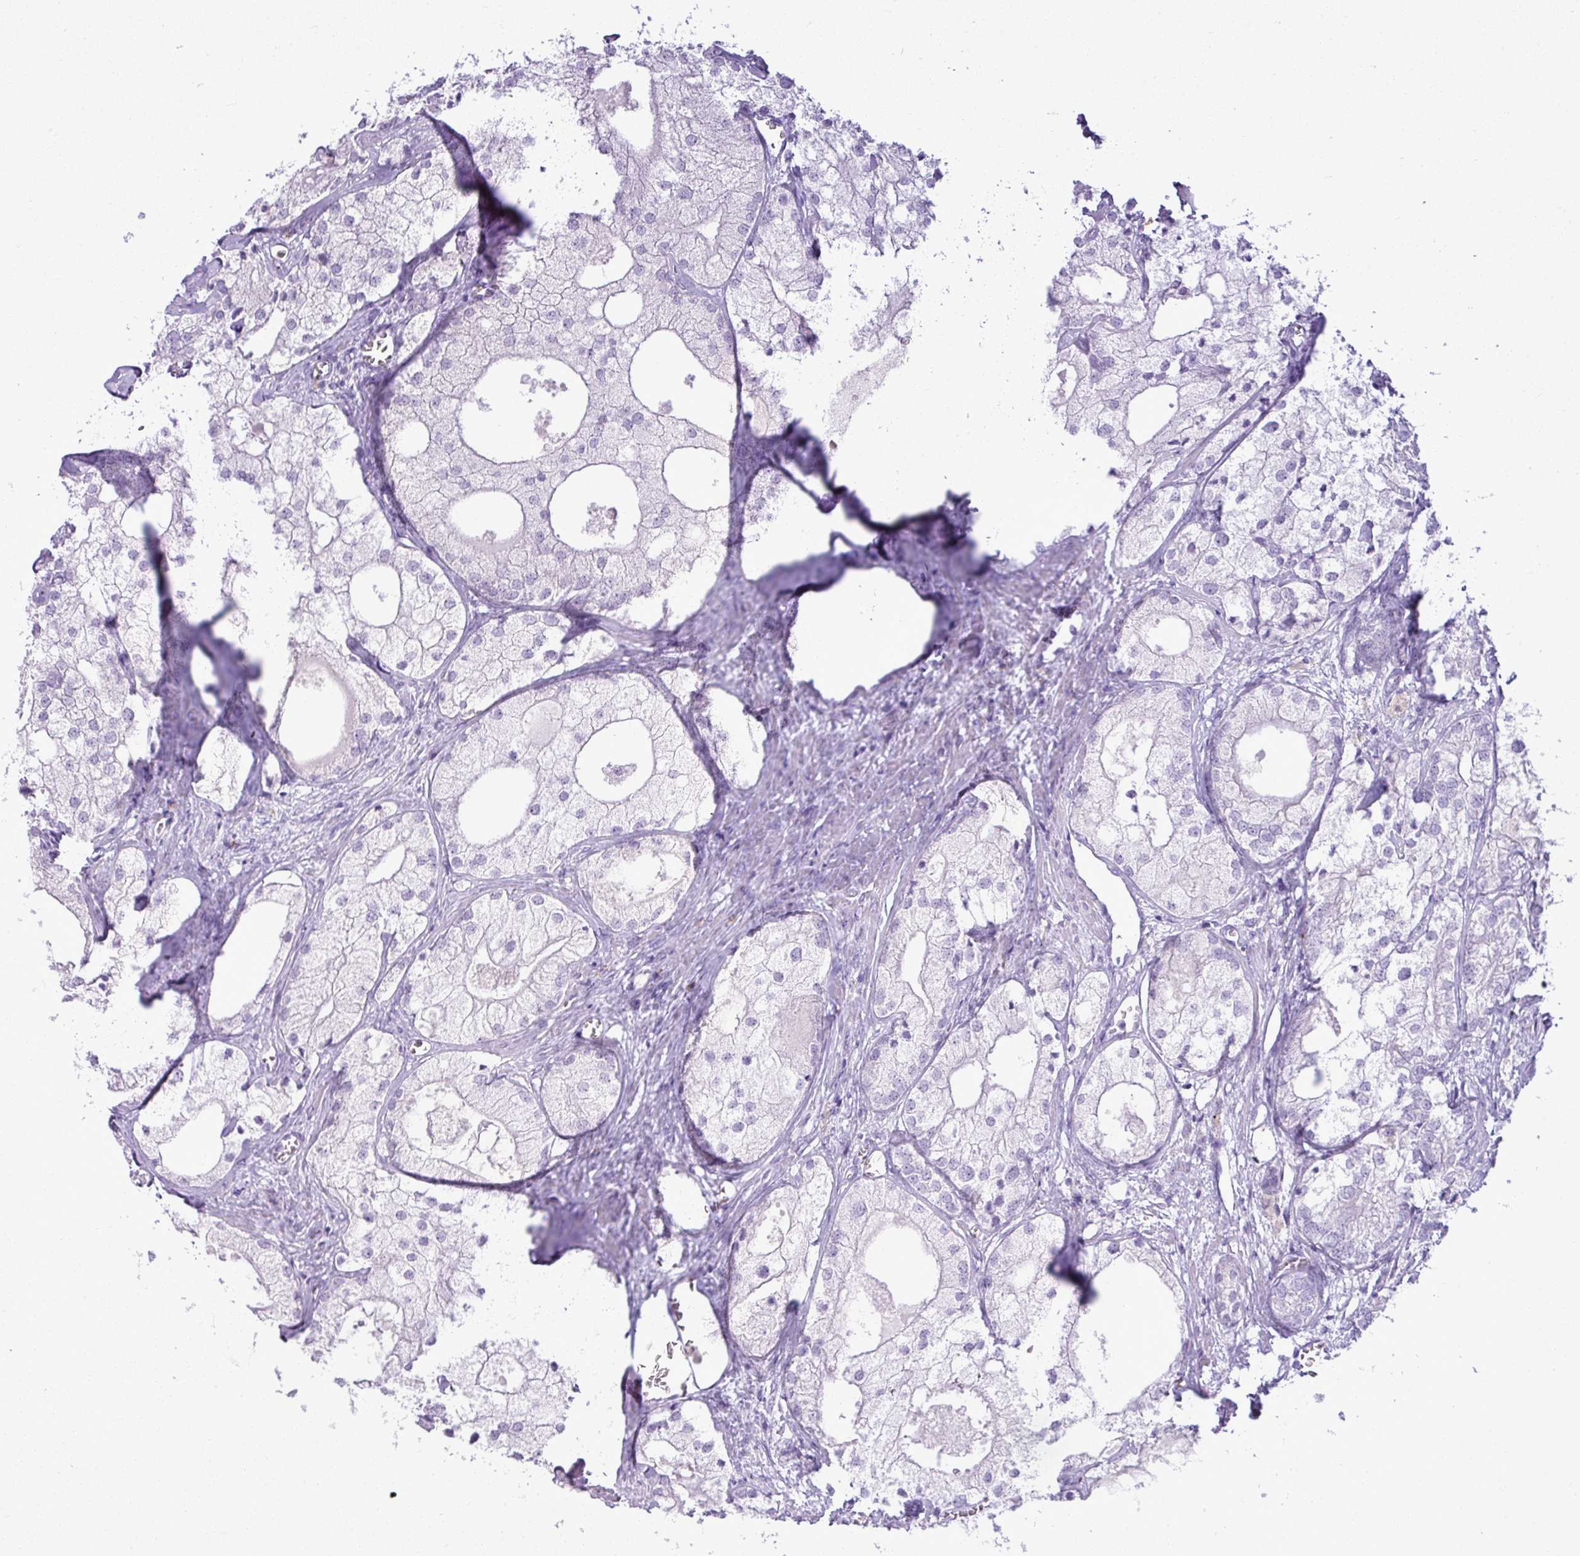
{"staining": {"intensity": "negative", "quantity": "none", "location": "none"}, "tissue": "prostate cancer", "cell_type": "Tumor cells", "image_type": "cancer", "snomed": [{"axis": "morphology", "description": "Adenocarcinoma, Low grade"}, {"axis": "topography", "description": "Prostate"}], "caption": "This histopathology image is of adenocarcinoma (low-grade) (prostate) stained with immunohistochemistry to label a protein in brown with the nuclei are counter-stained blue. There is no staining in tumor cells.", "gene": "IL17A", "patient": {"sex": "male", "age": 69}}